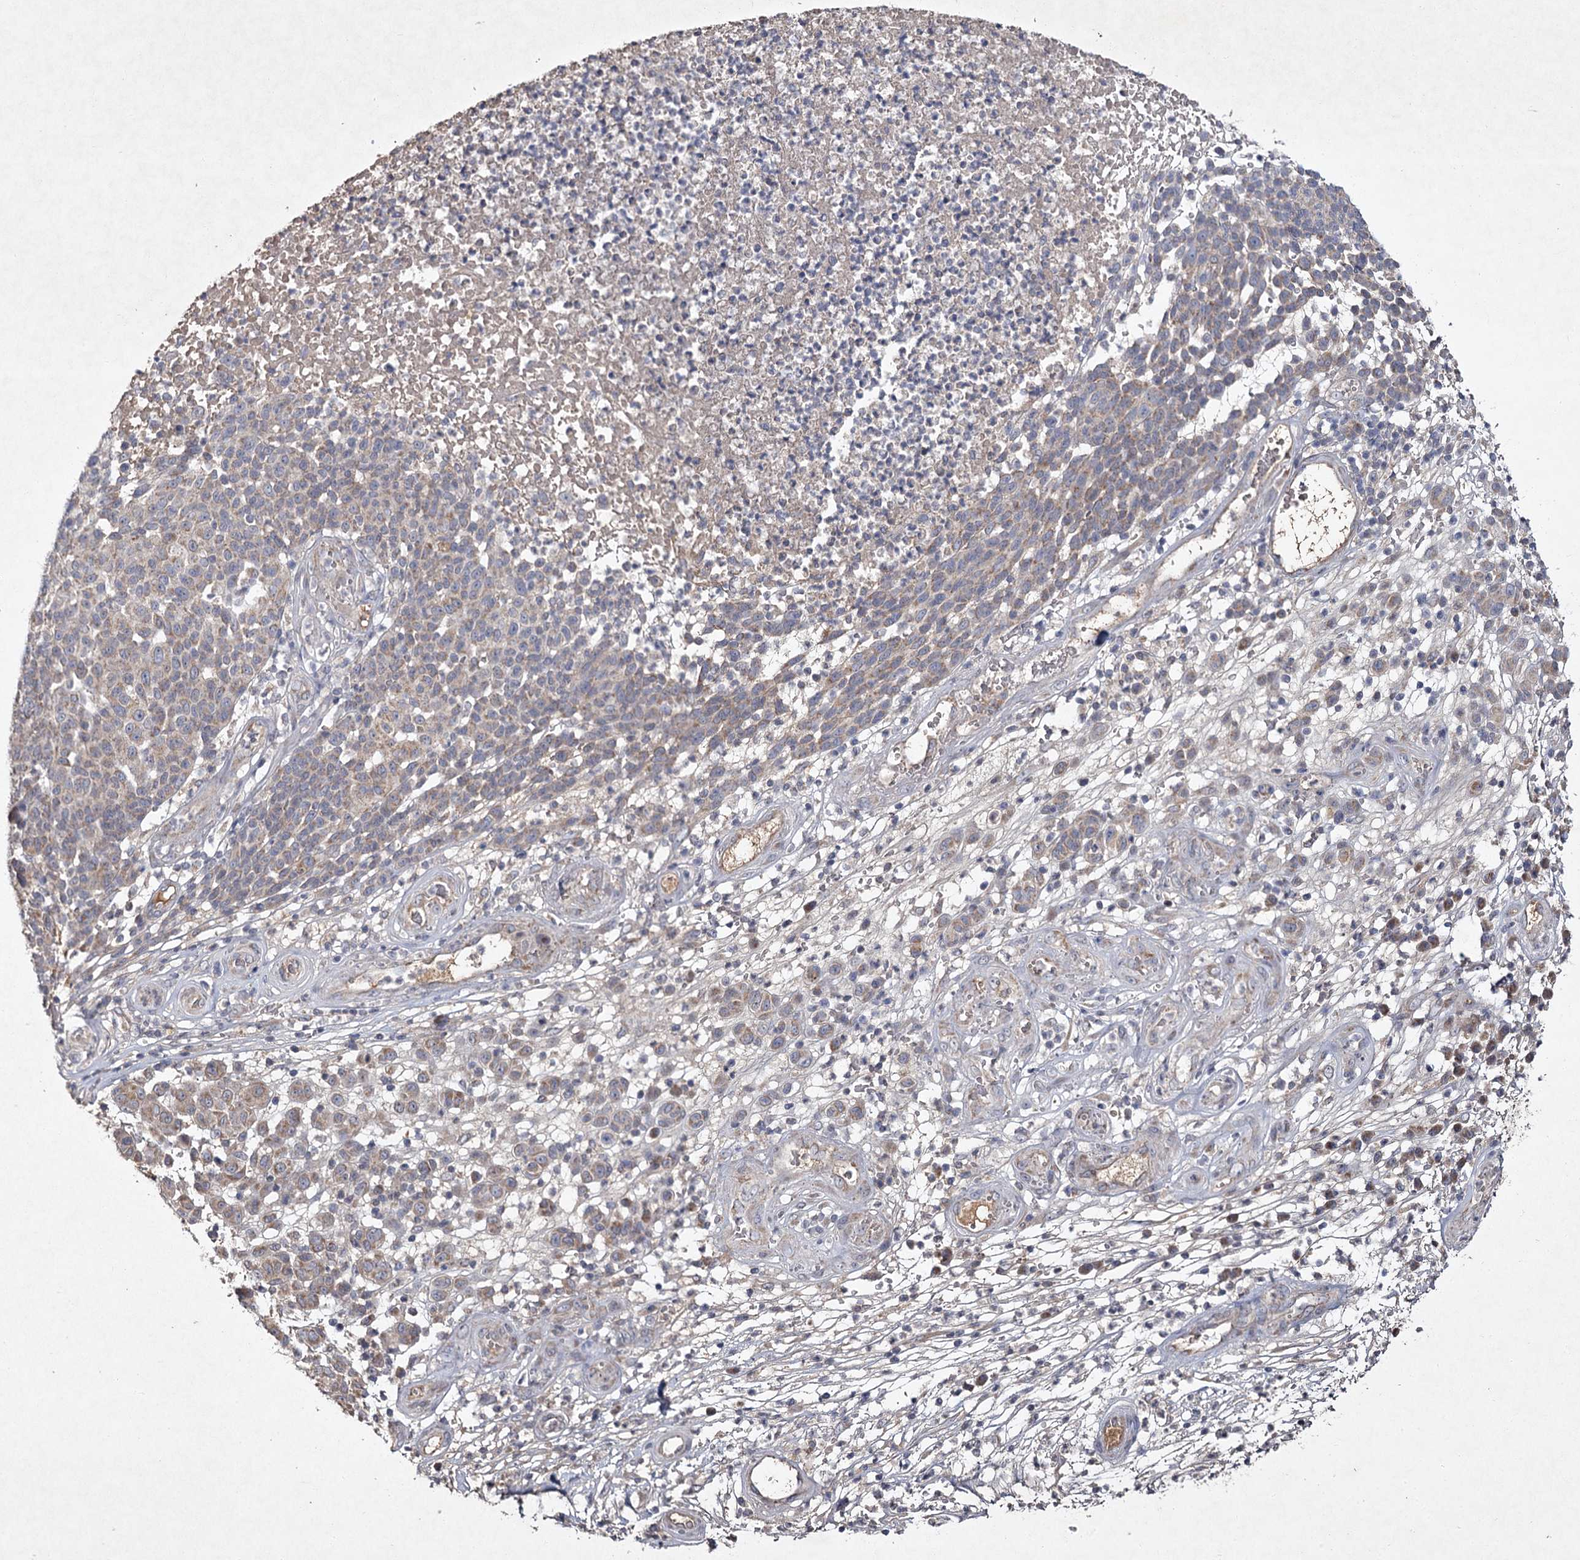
{"staining": {"intensity": "weak", "quantity": "<25%", "location": "cytoplasmic/membranous"}, "tissue": "melanoma", "cell_type": "Tumor cells", "image_type": "cancer", "snomed": [{"axis": "morphology", "description": "Malignant melanoma, NOS"}, {"axis": "topography", "description": "Skin"}], "caption": "The micrograph demonstrates no significant expression in tumor cells of melanoma.", "gene": "MFN1", "patient": {"sex": "male", "age": 49}}